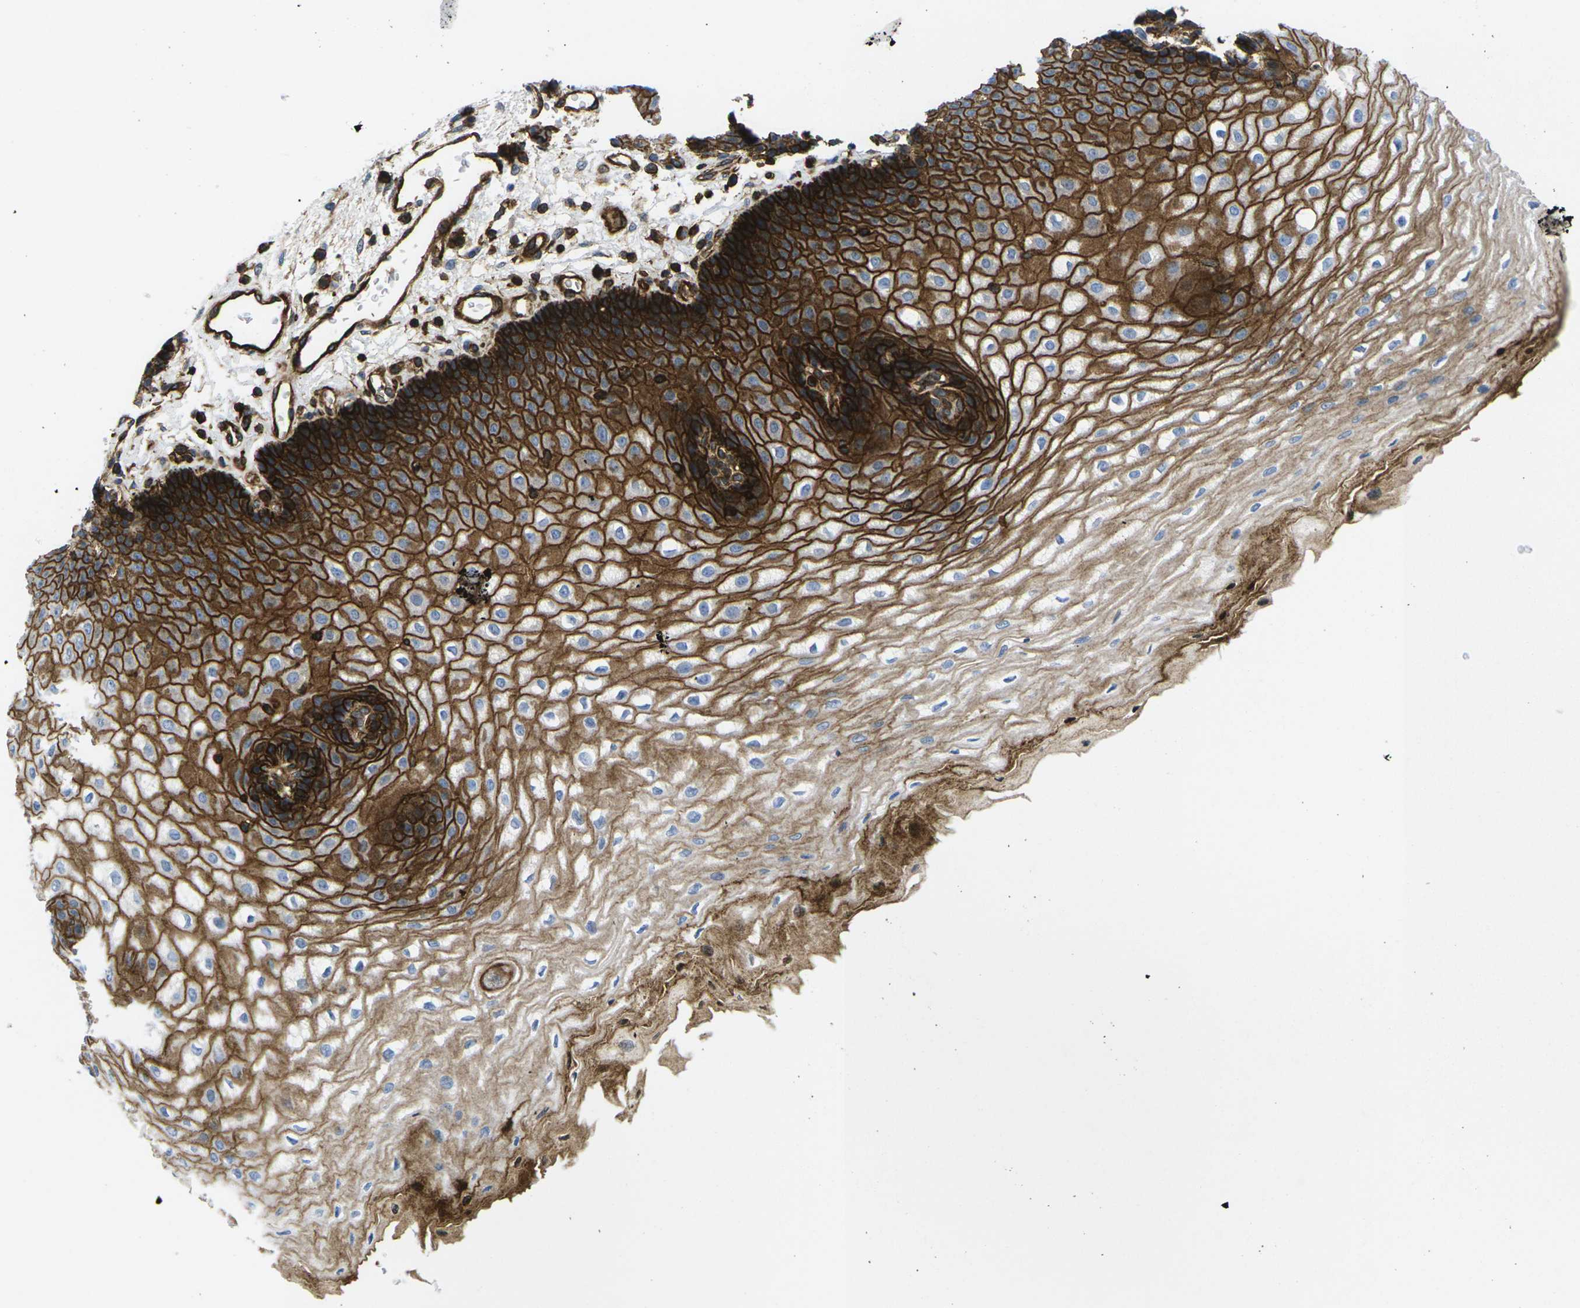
{"staining": {"intensity": "strong", "quantity": ">75%", "location": "cytoplasmic/membranous"}, "tissue": "esophagus", "cell_type": "Squamous epithelial cells", "image_type": "normal", "snomed": [{"axis": "morphology", "description": "Normal tissue, NOS"}, {"axis": "topography", "description": "Esophagus"}], "caption": "This micrograph shows IHC staining of unremarkable human esophagus, with high strong cytoplasmic/membranous staining in approximately >75% of squamous epithelial cells.", "gene": "IQGAP1", "patient": {"sex": "male", "age": 54}}